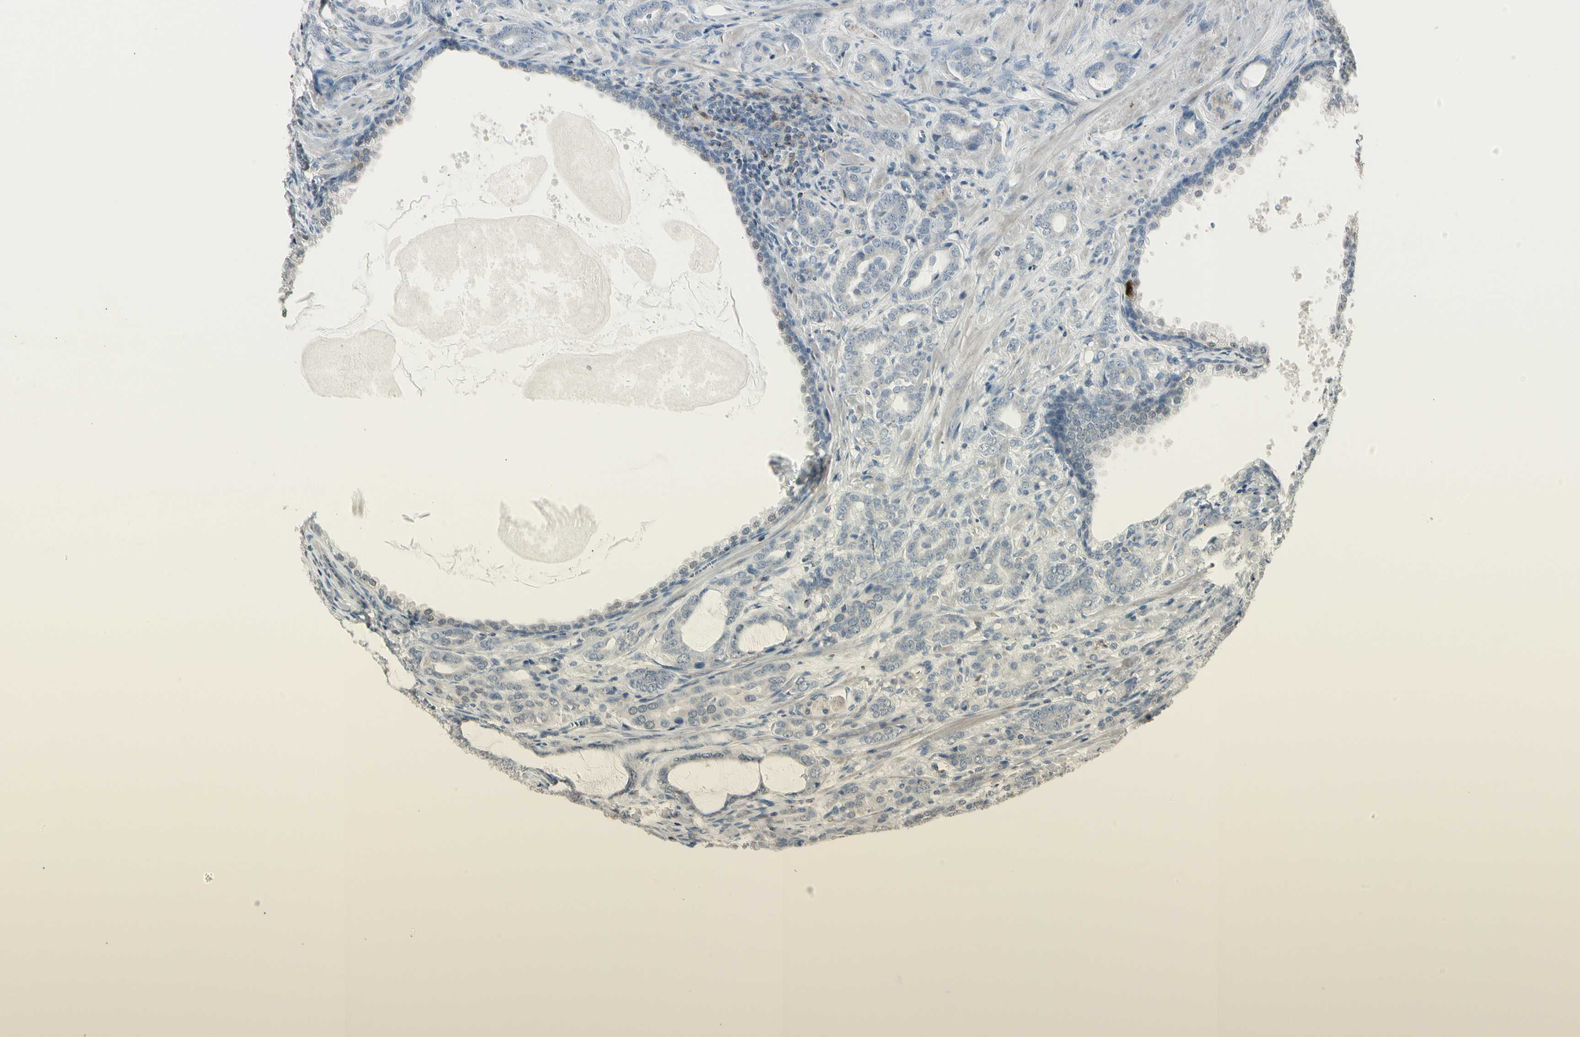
{"staining": {"intensity": "negative", "quantity": "none", "location": "none"}, "tissue": "prostate cancer", "cell_type": "Tumor cells", "image_type": "cancer", "snomed": [{"axis": "morphology", "description": "Adenocarcinoma, High grade"}, {"axis": "topography", "description": "Prostate"}], "caption": "Tumor cells show no significant protein expression in prostate adenocarcinoma (high-grade).", "gene": "TMEM176A", "patient": {"sex": "male", "age": 64}}